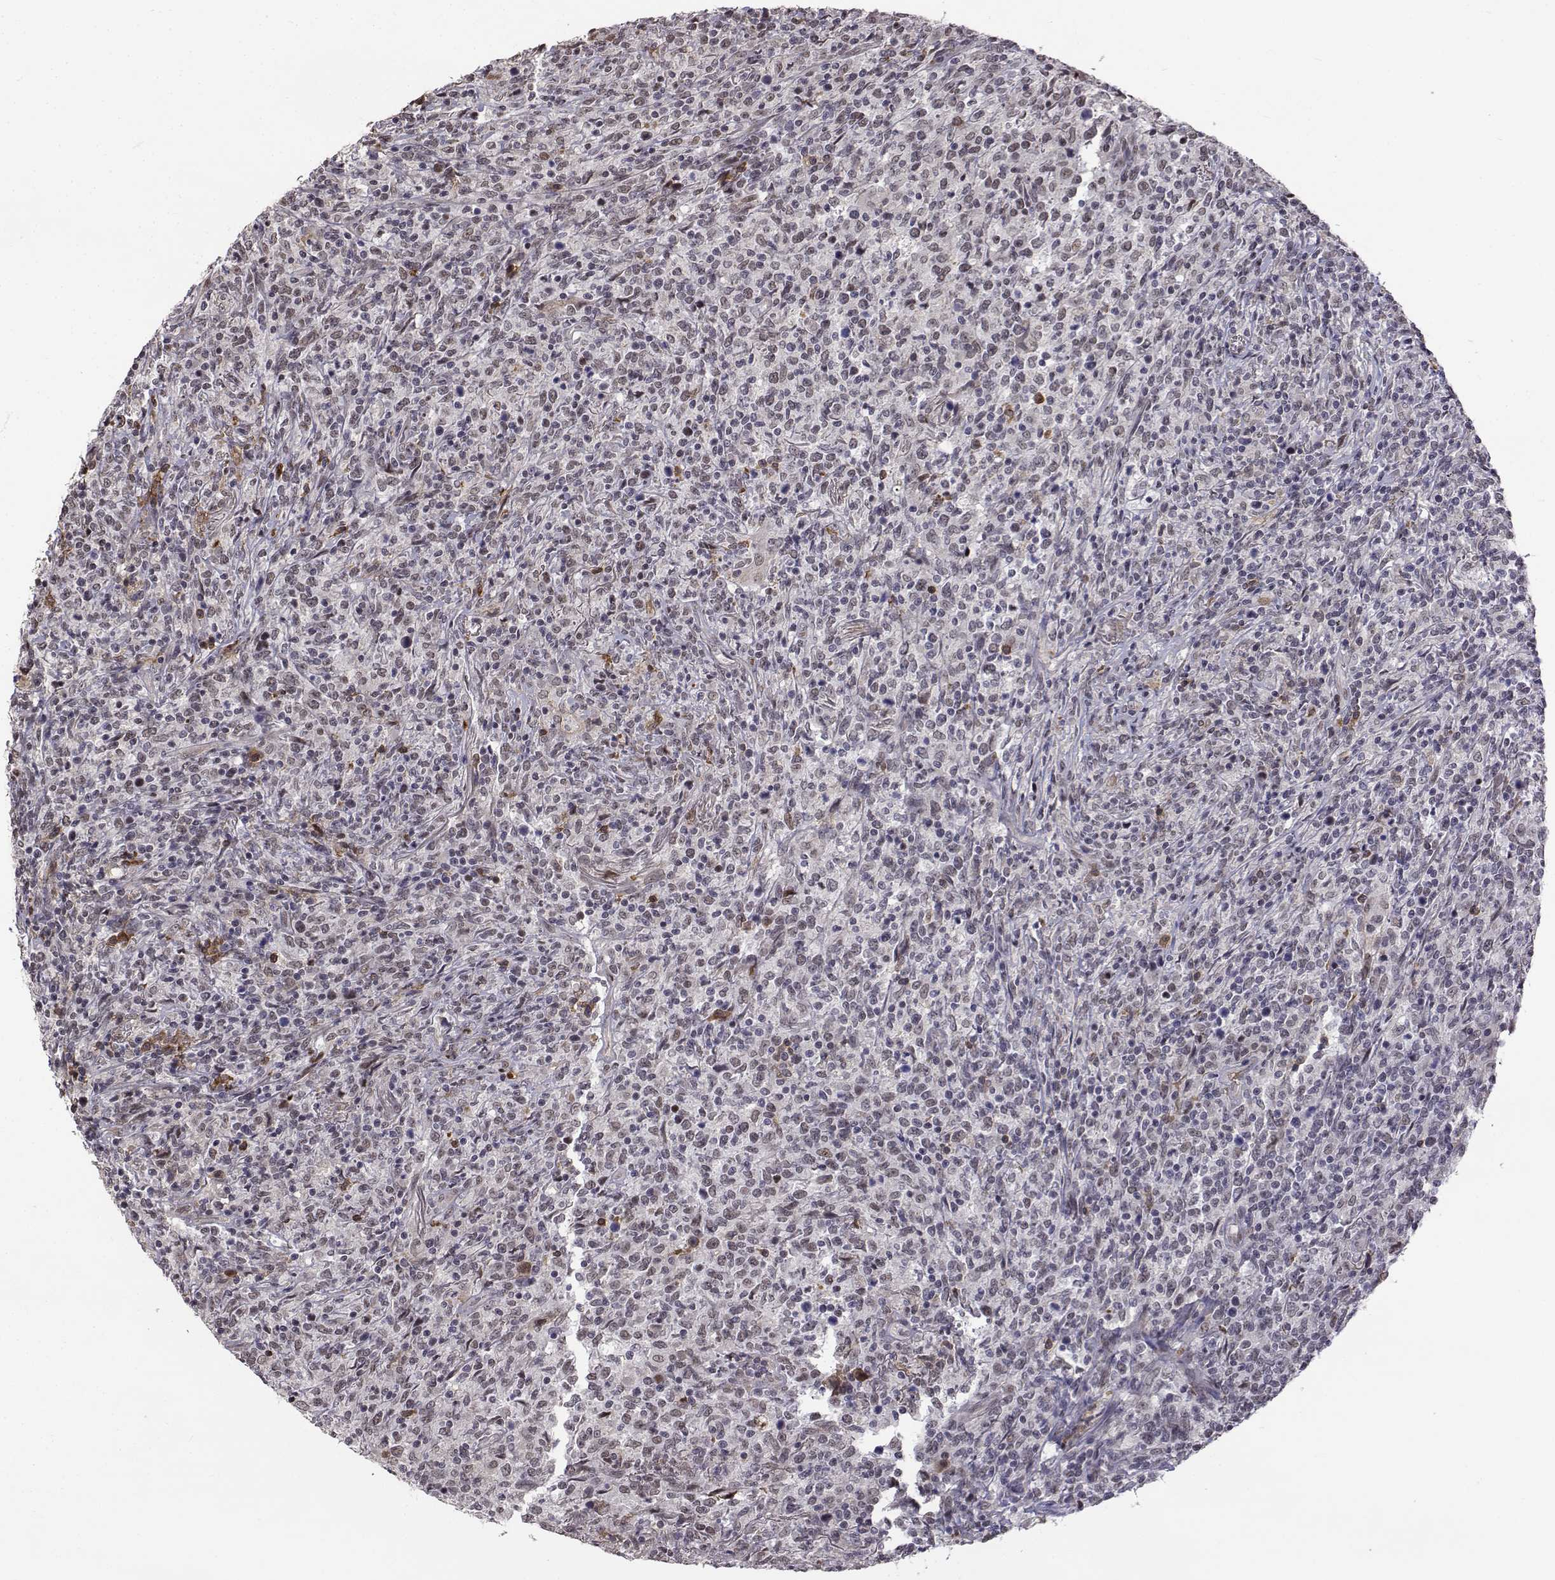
{"staining": {"intensity": "negative", "quantity": "none", "location": "none"}, "tissue": "lymphoma", "cell_type": "Tumor cells", "image_type": "cancer", "snomed": [{"axis": "morphology", "description": "Malignant lymphoma, non-Hodgkin's type, High grade"}, {"axis": "topography", "description": "Lung"}], "caption": "Malignant lymphoma, non-Hodgkin's type (high-grade) stained for a protein using IHC displays no positivity tumor cells.", "gene": "ITGA7", "patient": {"sex": "male", "age": 79}}